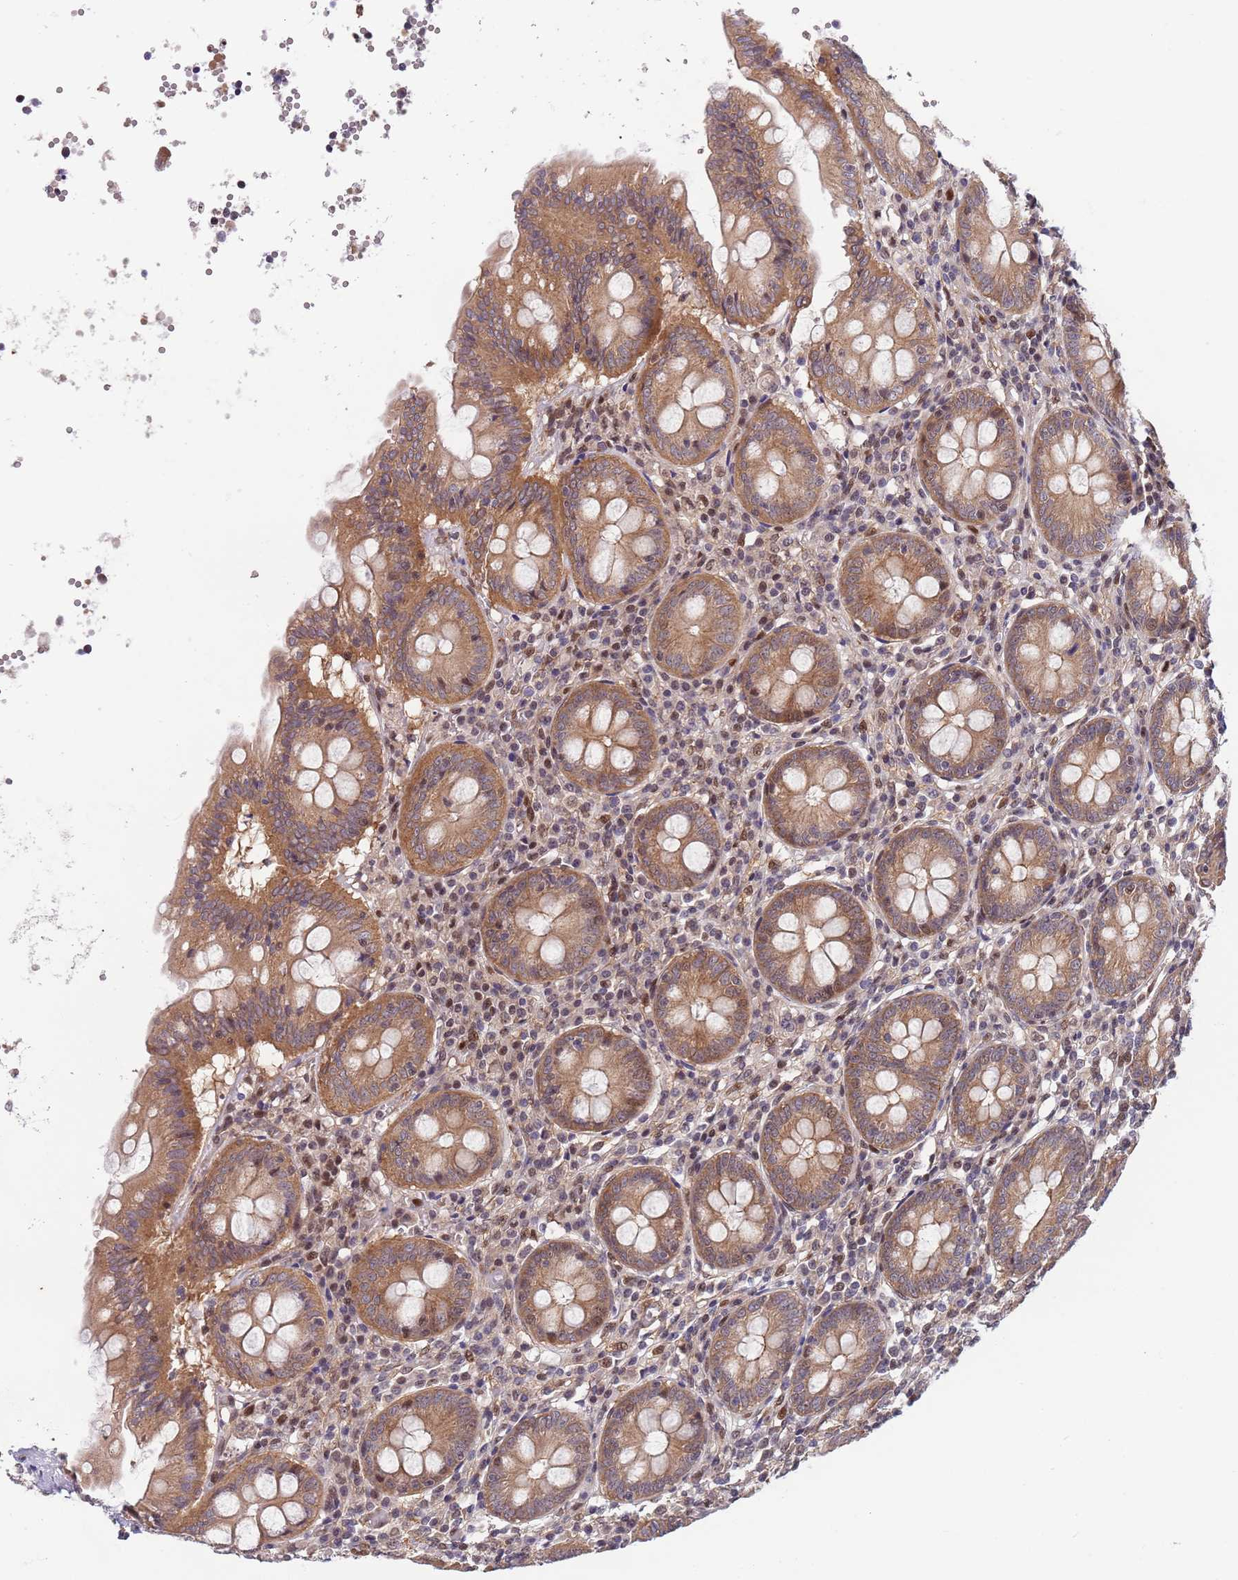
{"staining": {"intensity": "moderate", "quantity": ">75%", "location": "cytoplasmic/membranous"}, "tissue": "appendix", "cell_type": "Glandular cells", "image_type": "normal", "snomed": [{"axis": "morphology", "description": "Normal tissue, NOS"}, {"axis": "topography", "description": "Appendix"}], "caption": "Immunohistochemistry photomicrograph of normal appendix: human appendix stained using immunohistochemistry exhibits medium levels of moderate protein expression localized specifically in the cytoplasmic/membranous of glandular cells, appearing as a cytoplasmic/membranous brown color.", "gene": "TBX10", "patient": {"sex": "female", "age": 54}}